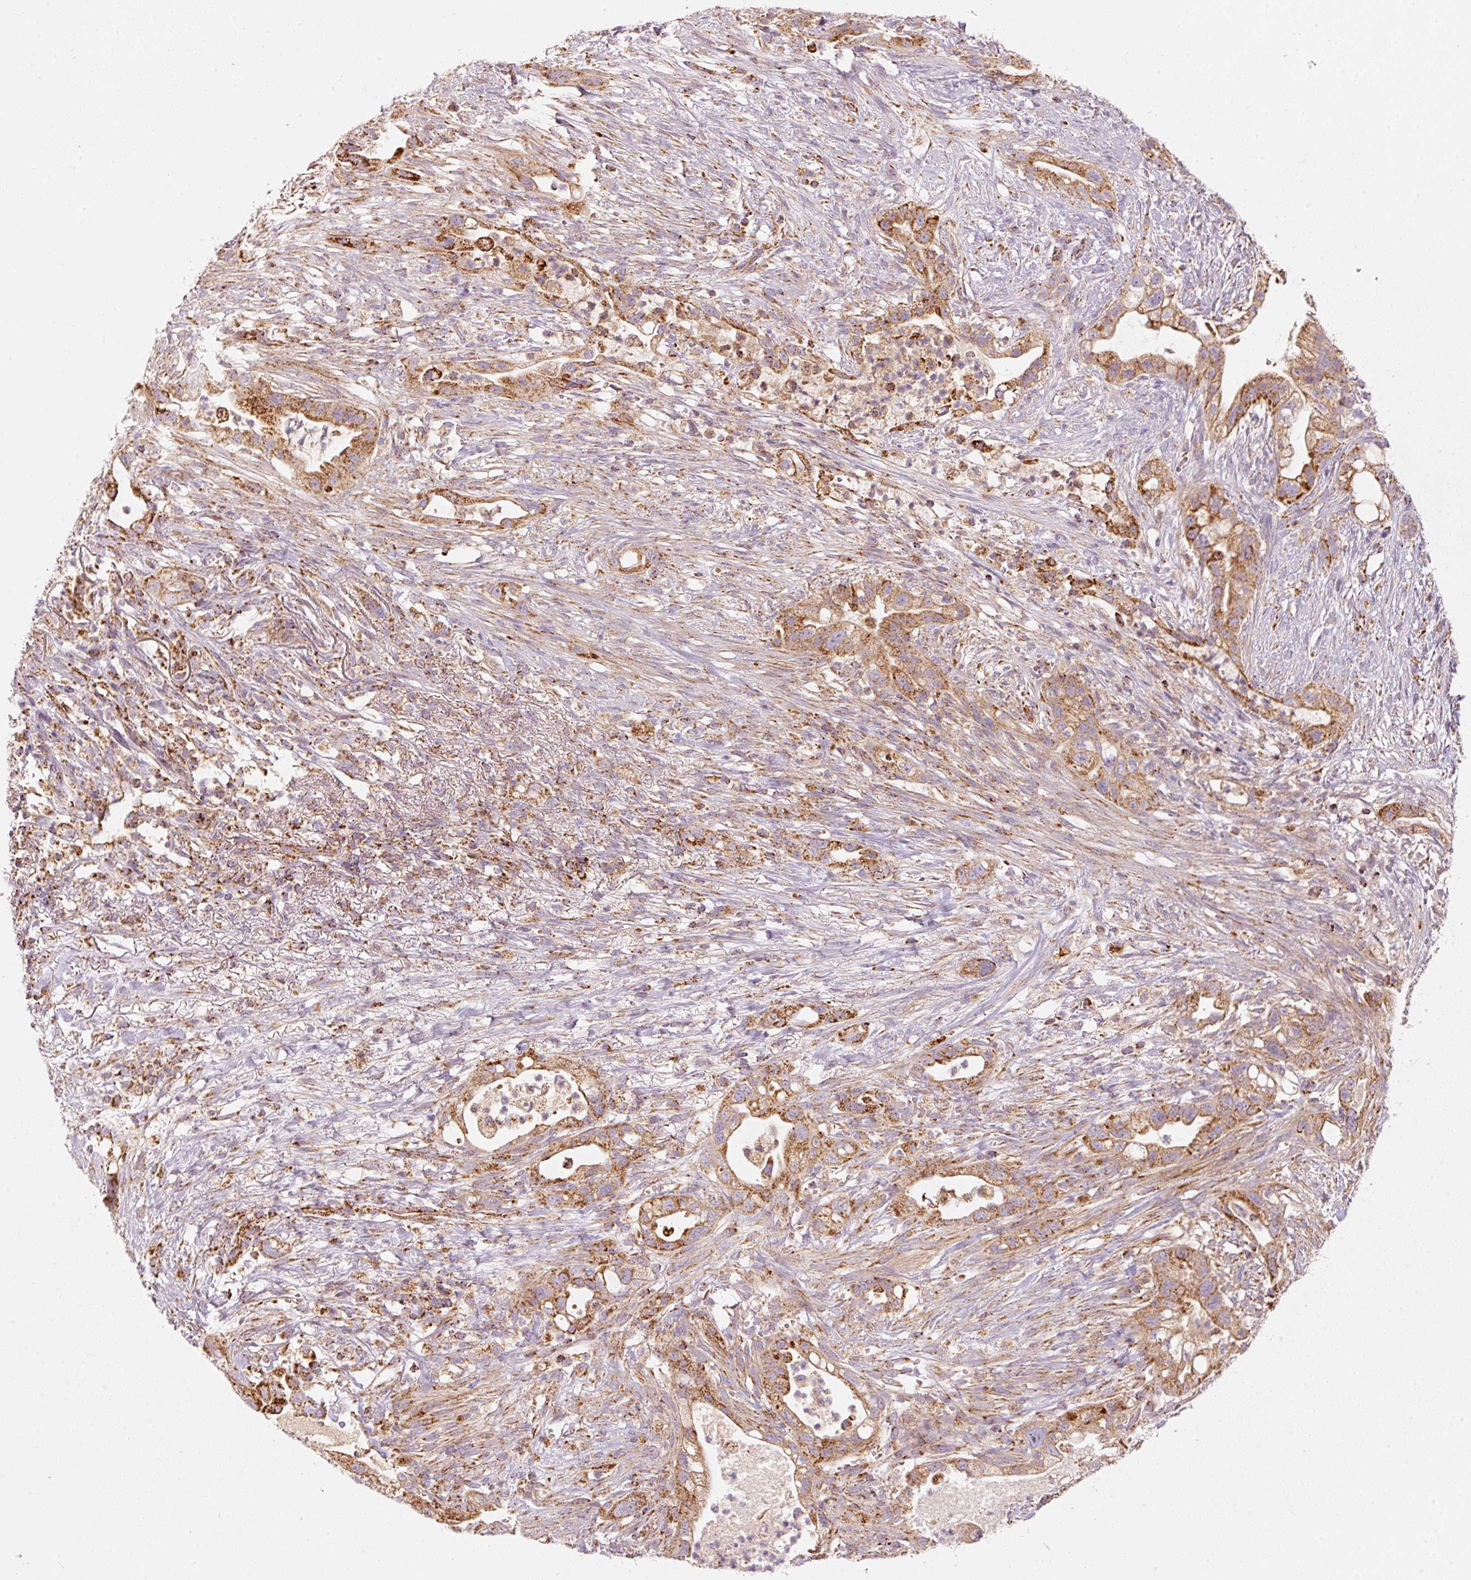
{"staining": {"intensity": "moderate", "quantity": ">75%", "location": "cytoplasmic/membranous"}, "tissue": "pancreatic cancer", "cell_type": "Tumor cells", "image_type": "cancer", "snomed": [{"axis": "morphology", "description": "Adenocarcinoma, NOS"}, {"axis": "topography", "description": "Pancreas"}], "caption": "Brown immunohistochemical staining in human pancreatic cancer reveals moderate cytoplasmic/membranous positivity in approximately >75% of tumor cells.", "gene": "C17orf98", "patient": {"sex": "male", "age": 44}}